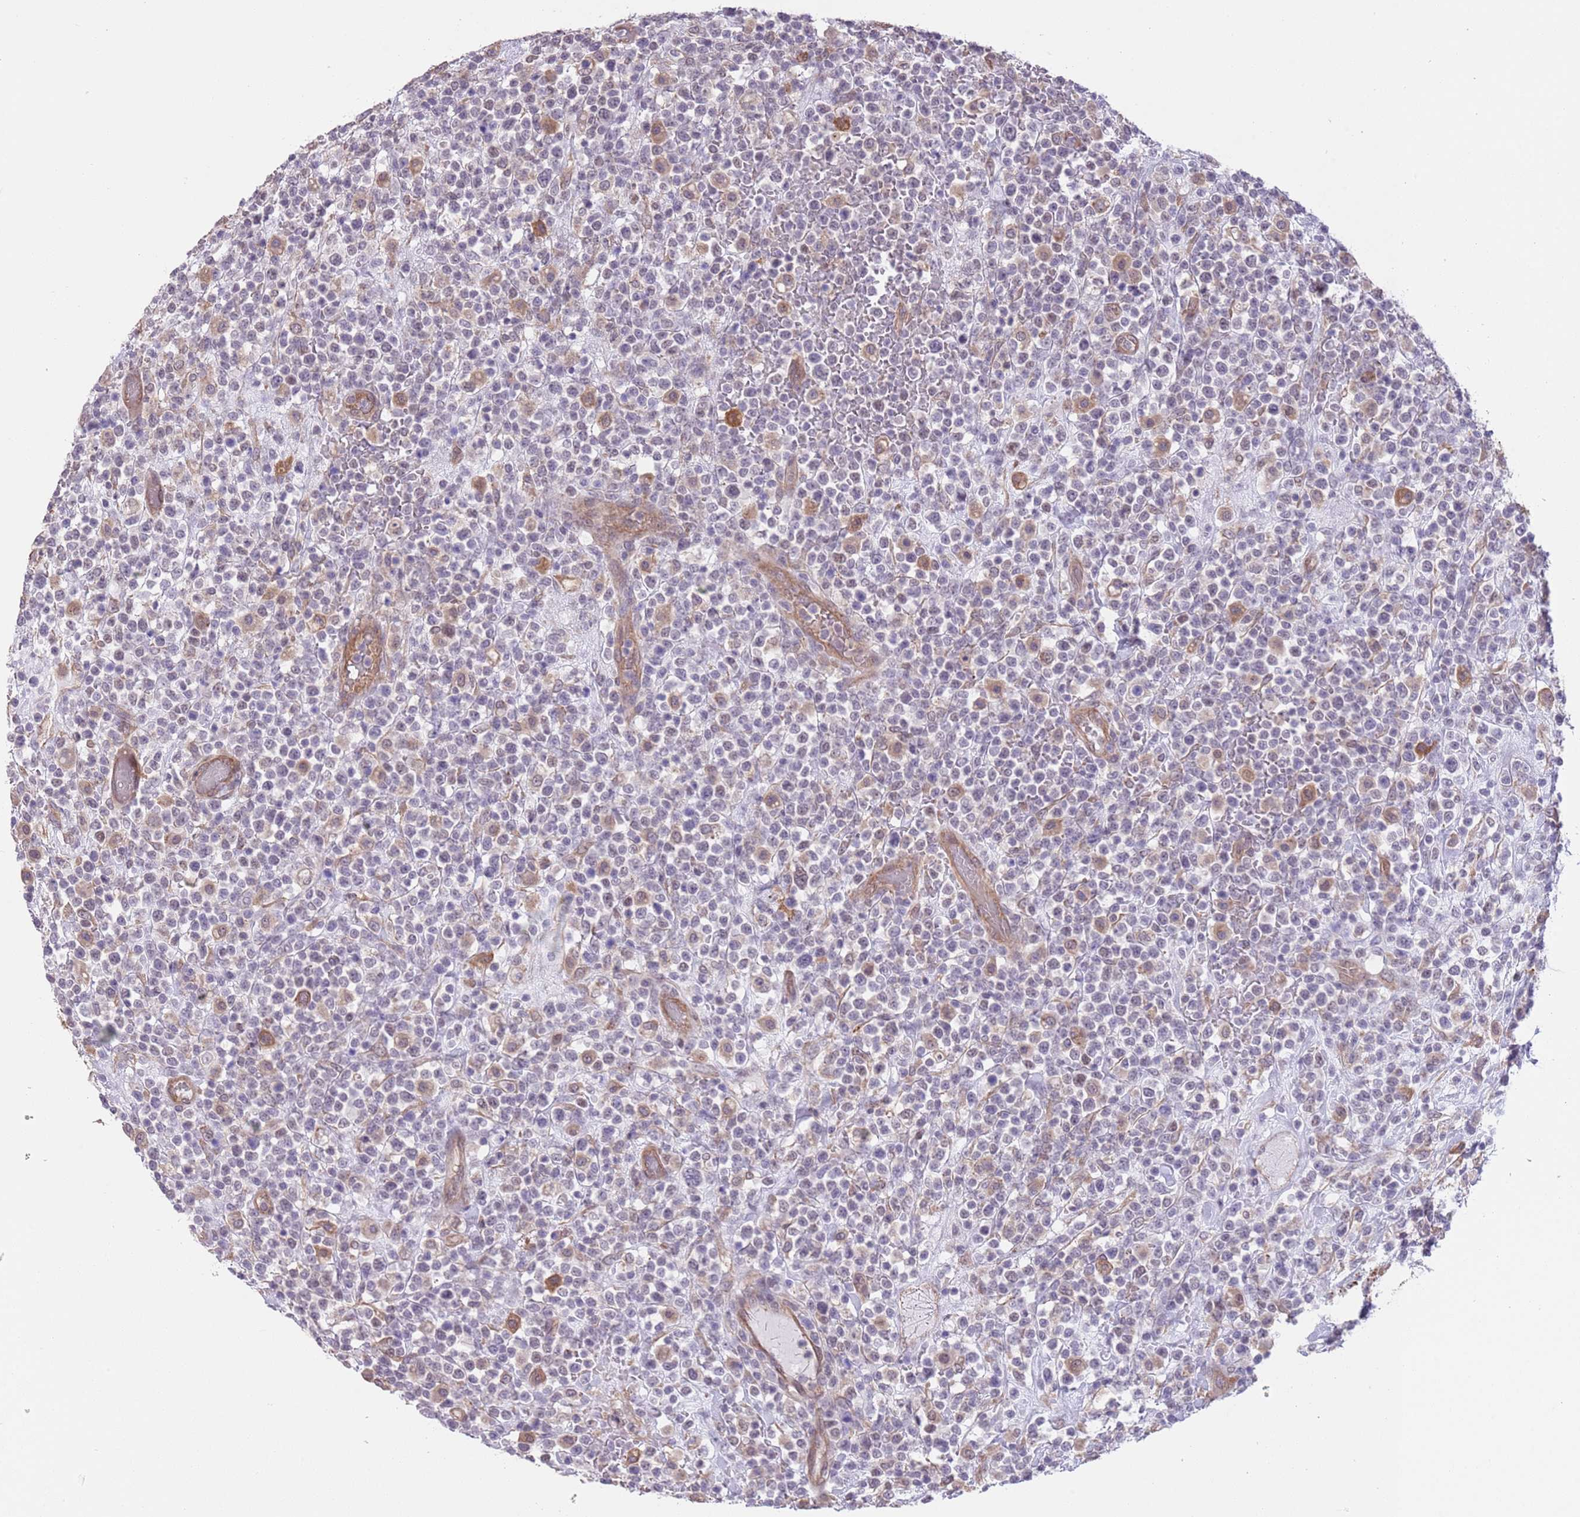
{"staining": {"intensity": "negative", "quantity": "none", "location": "none"}, "tissue": "lymphoma", "cell_type": "Tumor cells", "image_type": "cancer", "snomed": [{"axis": "morphology", "description": "Malignant lymphoma, non-Hodgkin's type, High grade"}, {"axis": "topography", "description": "Colon"}], "caption": "There is no significant staining in tumor cells of lymphoma.", "gene": "CREBZF", "patient": {"sex": "female", "age": 53}}